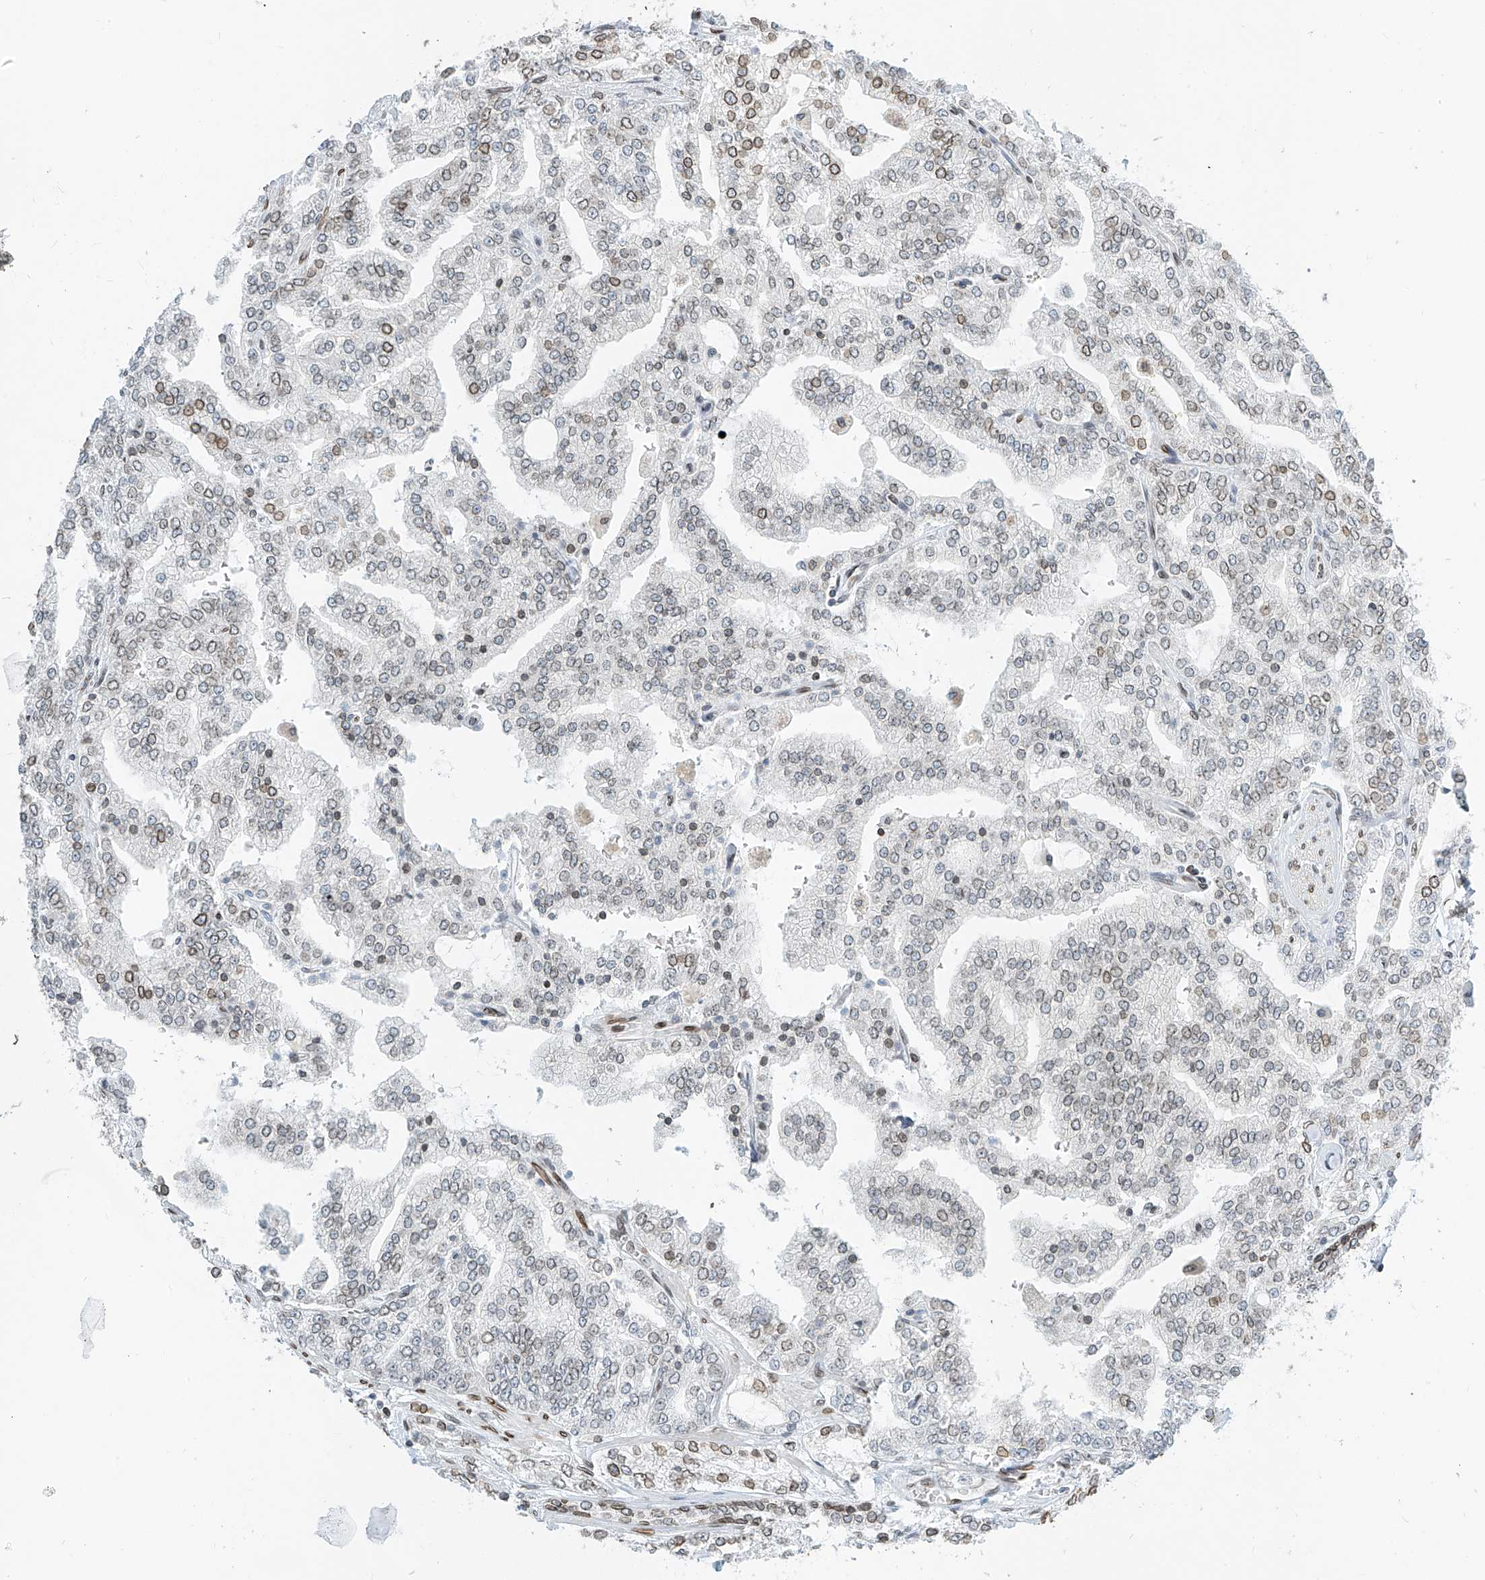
{"staining": {"intensity": "moderate", "quantity": "25%-75%", "location": "cytoplasmic/membranous,nuclear"}, "tissue": "prostate cancer", "cell_type": "Tumor cells", "image_type": "cancer", "snomed": [{"axis": "morphology", "description": "Adenocarcinoma, High grade"}, {"axis": "topography", "description": "Prostate"}], "caption": "Protein staining by immunohistochemistry (IHC) shows moderate cytoplasmic/membranous and nuclear positivity in approximately 25%-75% of tumor cells in prostate cancer.", "gene": "SAMD15", "patient": {"sex": "male", "age": 64}}